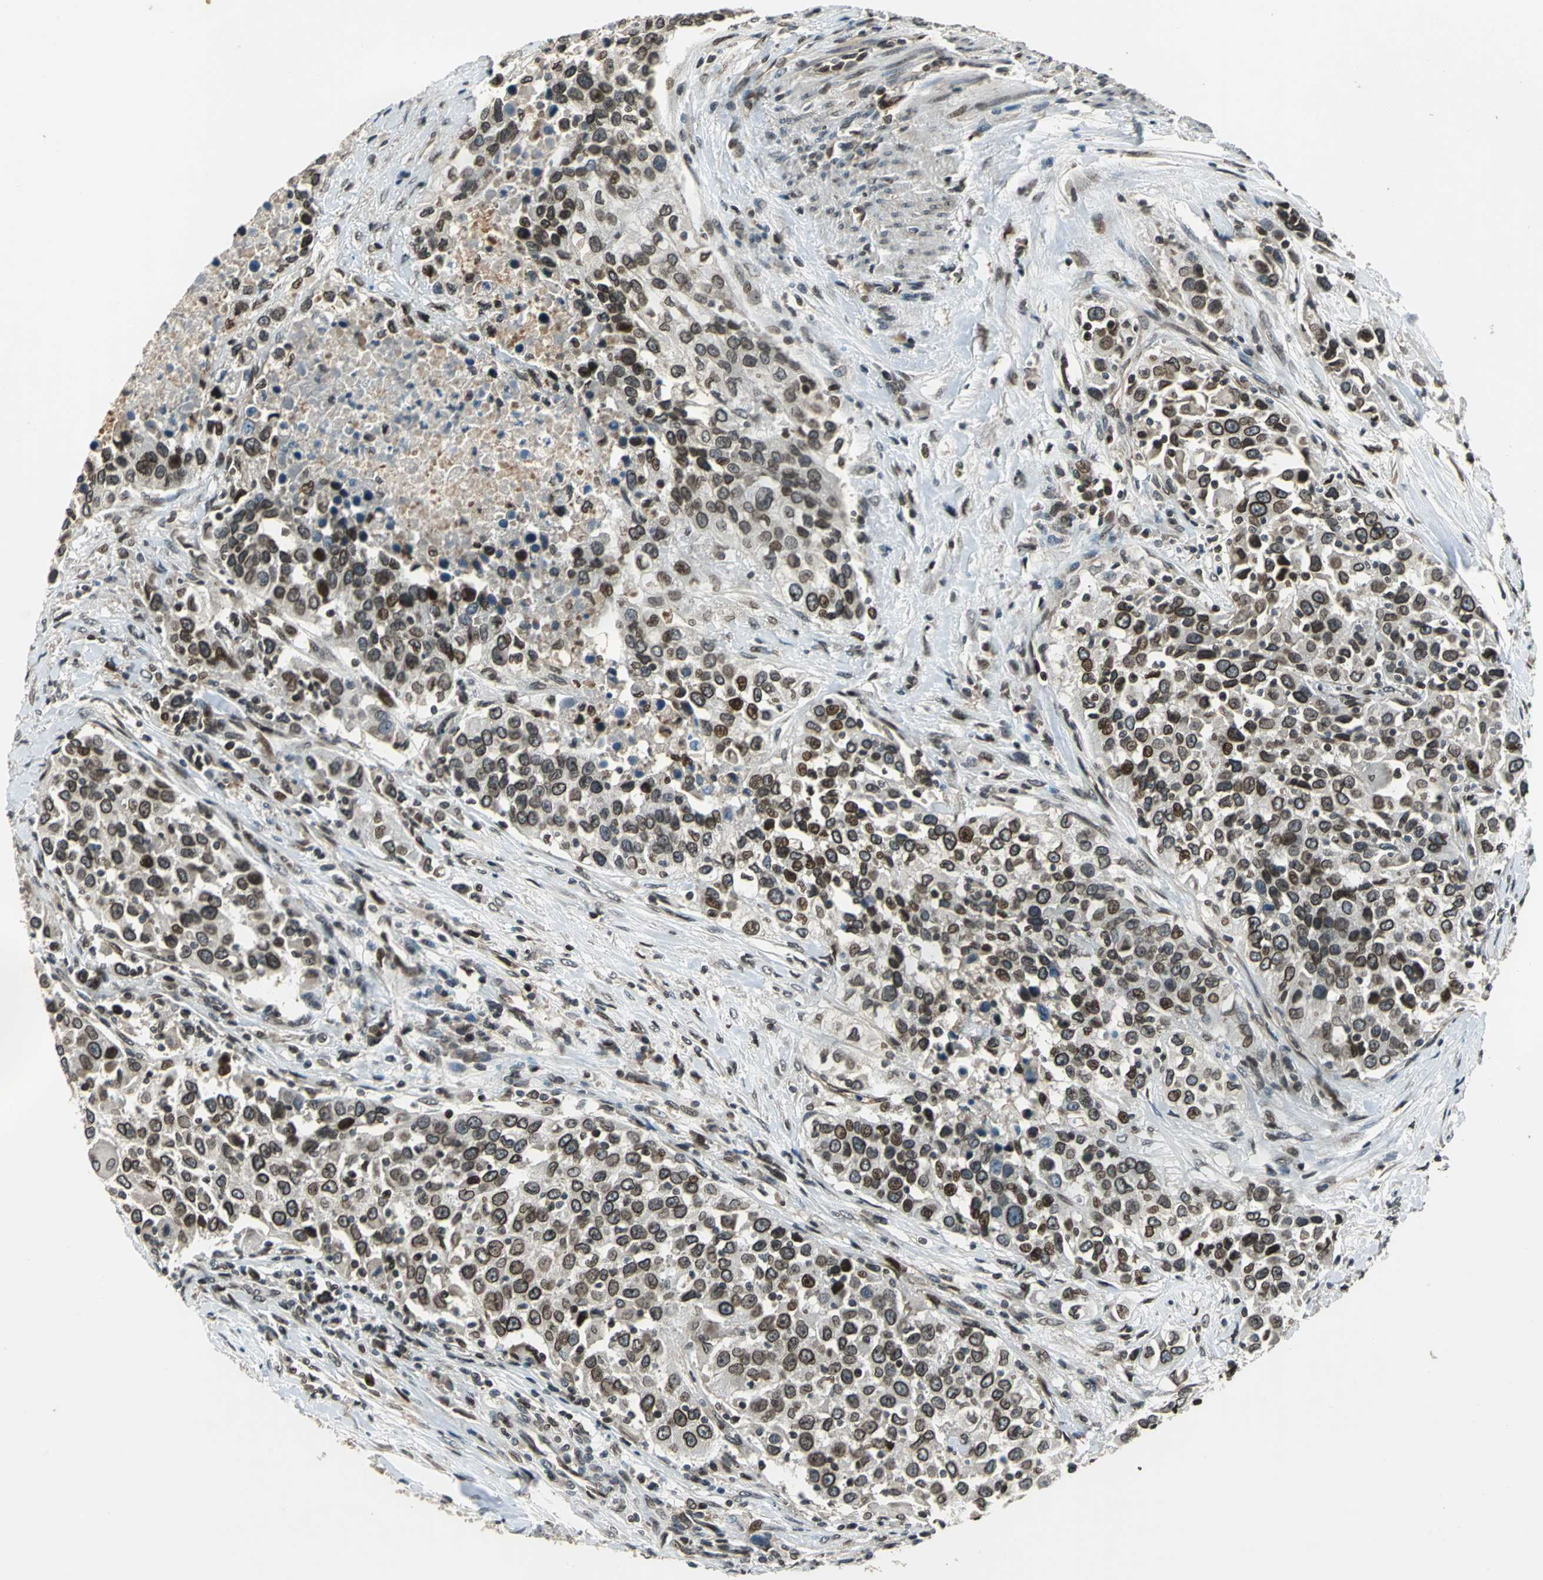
{"staining": {"intensity": "strong", "quantity": ">75%", "location": "cytoplasmic/membranous,nuclear"}, "tissue": "urothelial cancer", "cell_type": "Tumor cells", "image_type": "cancer", "snomed": [{"axis": "morphology", "description": "Urothelial carcinoma, High grade"}, {"axis": "topography", "description": "Urinary bladder"}], "caption": "Approximately >75% of tumor cells in urothelial cancer demonstrate strong cytoplasmic/membranous and nuclear protein positivity as visualized by brown immunohistochemical staining.", "gene": "BRIP1", "patient": {"sex": "female", "age": 80}}